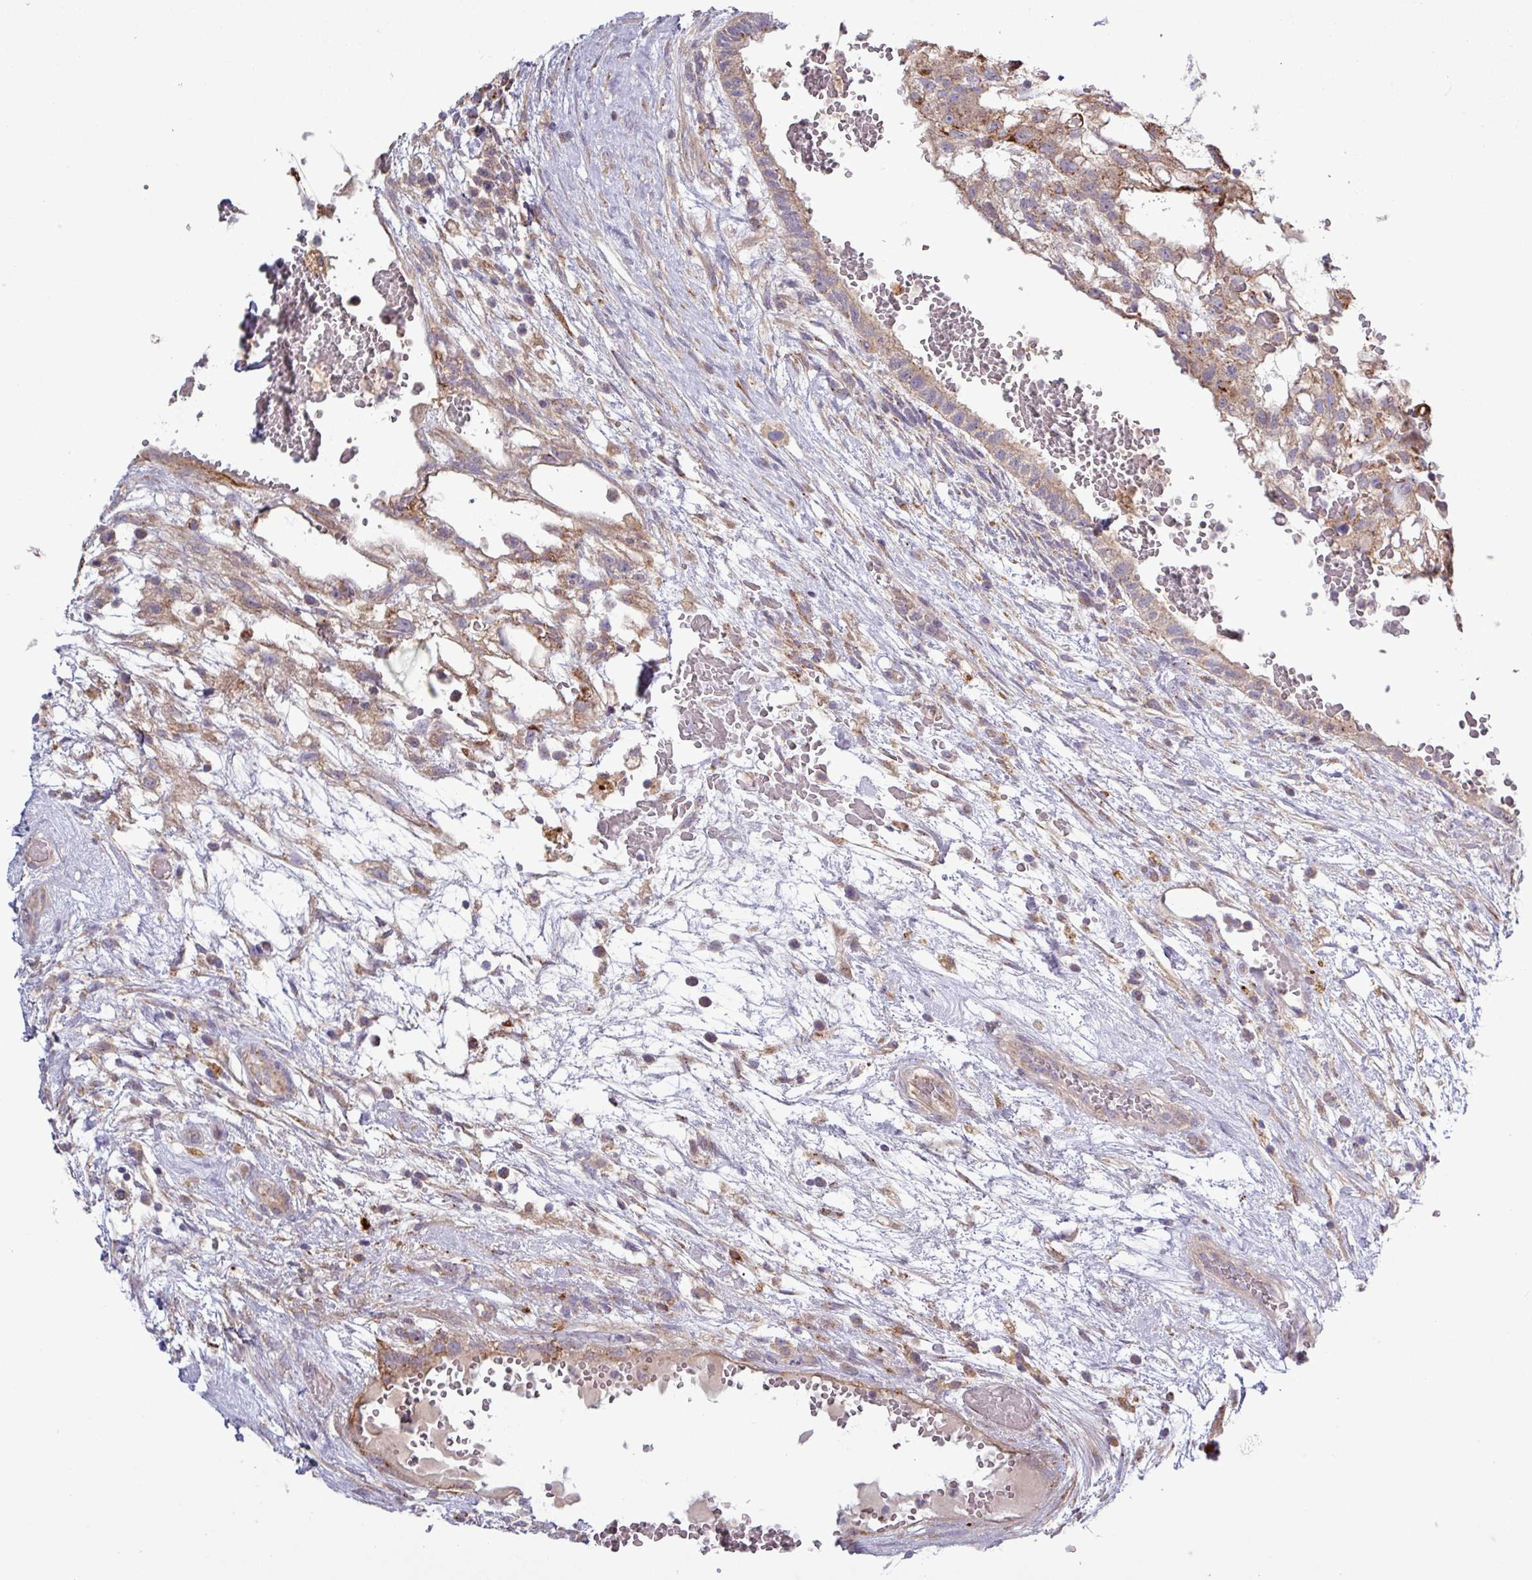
{"staining": {"intensity": "weak", "quantity": "<25%", "location": "cytoplasmic/membranous"}, "tissue": "testis cancer", "cell_type": "Tumor cells", "image_type": "cancer", "snomed": [{"axis": "morphology", "description": "Normal tissue, NOS"}, {"axis": "morphology", "description": "Carcinoma, Embryonal, NOS"}, {"axis": "topography", "description": "Testis"}], "caption": "Immunohistochemical staining of testis cancer (embryonal carcinoma) reveals no significant positivity in tumor cells.", "gene": "PLIN2", "patient": {"sex": "male", "age": 32}}